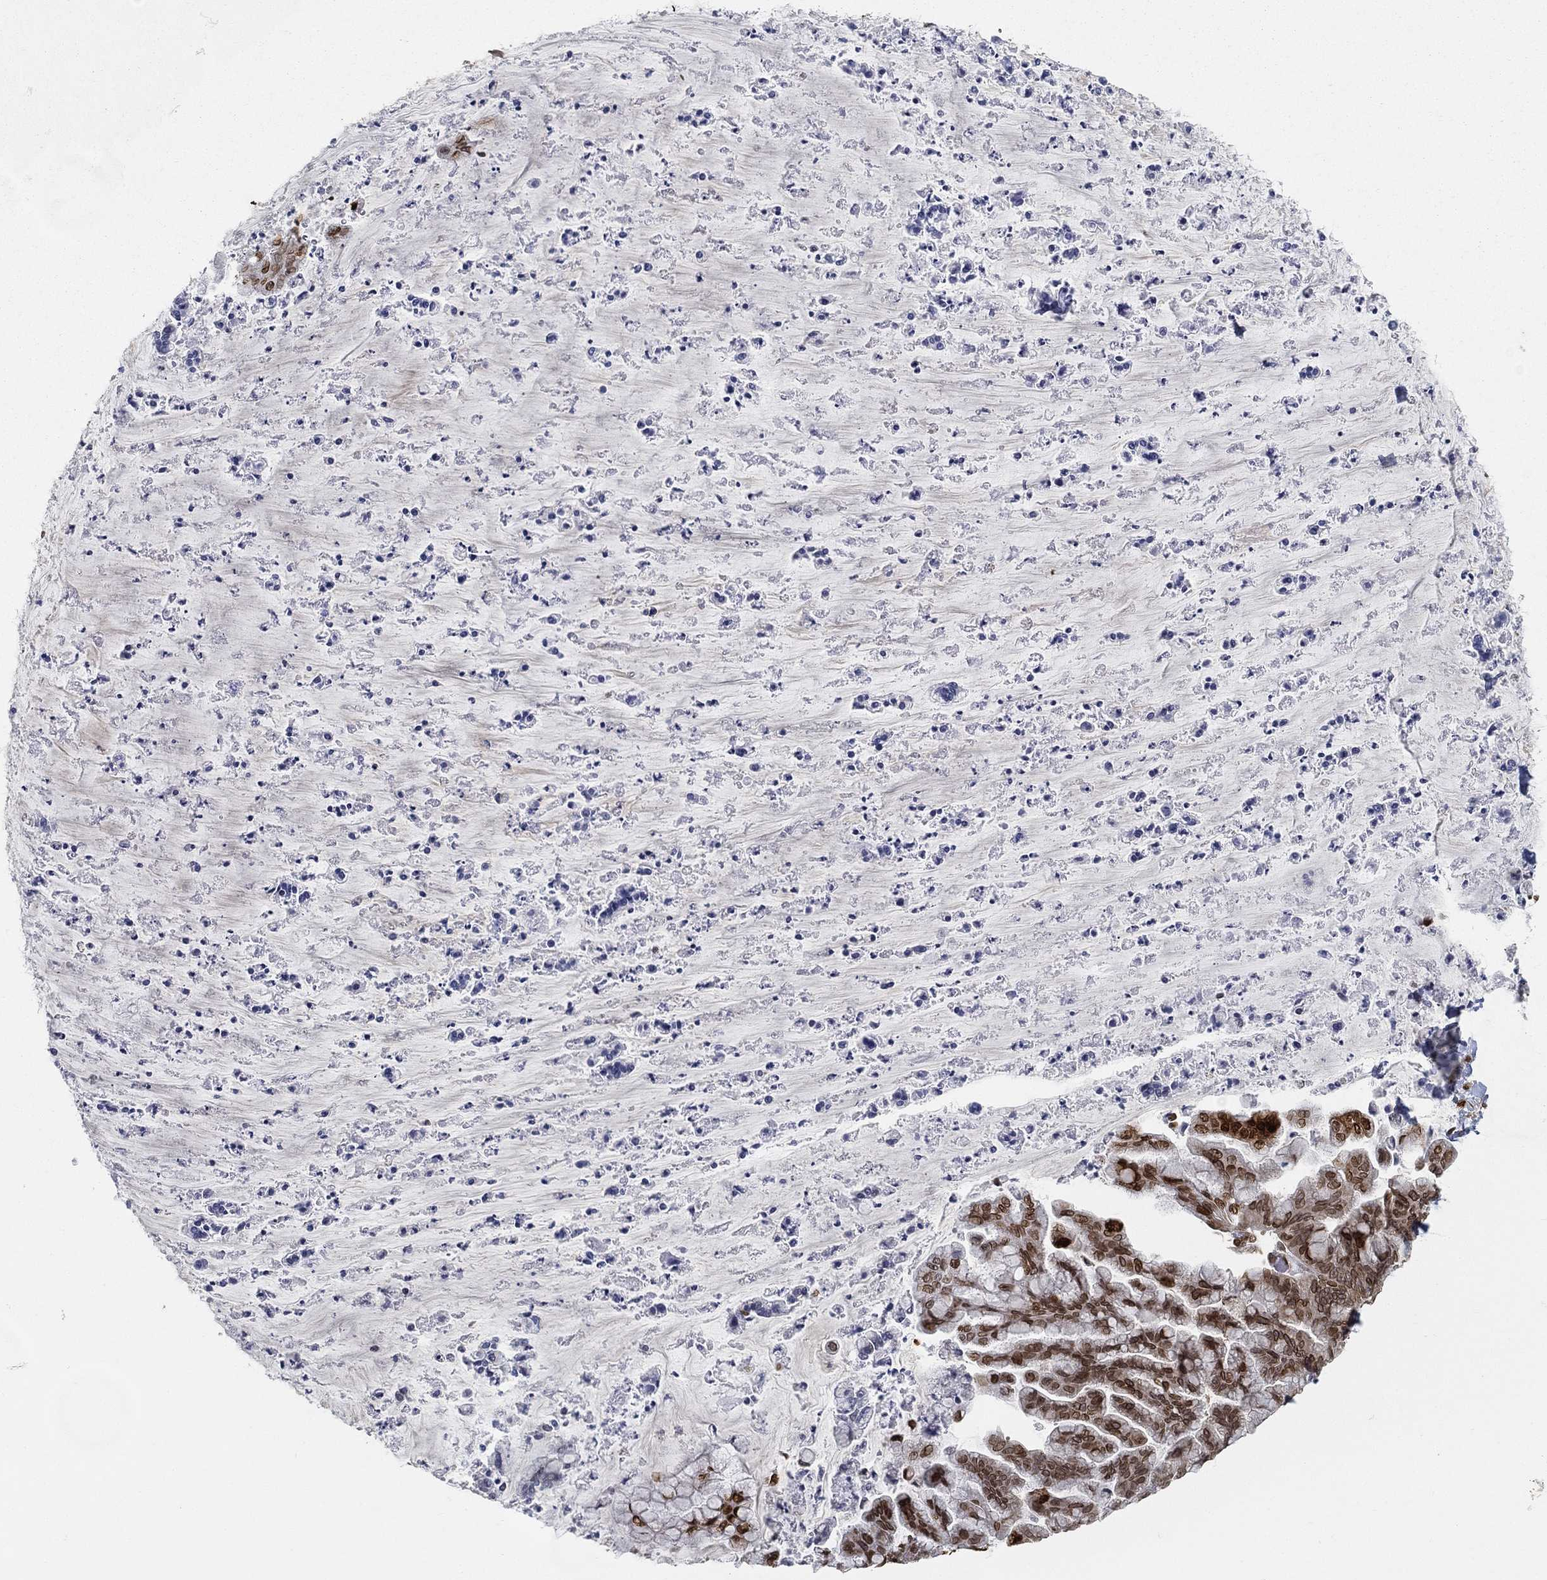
{"staining": {"intensity": "moderate", "quantity": ">75%", "location": "nuclear"}, "tissue": "ovarian cancer", "cell_type": "Tumor cells", "image_type": "cancer", "snomed": [{"axis": "morphology", "description": "Cystadenocarcinoma, mucinous, NOS"}, {"axis": "topography", "description": "Ovary"}], "caption": "Immunohistochemical staining of human ovarian cancer (mucinous cystadenocarcinoma) demonstrates medium levels of moderate nuclear protein positivity in about >75% of tumor cells. (DAB (3,3'-diaminobenzidine) = brown stain, brightfield microscopy at high magnification).", "gene": "LMNB1", "patient": {"sex": "female", "age": 67}}